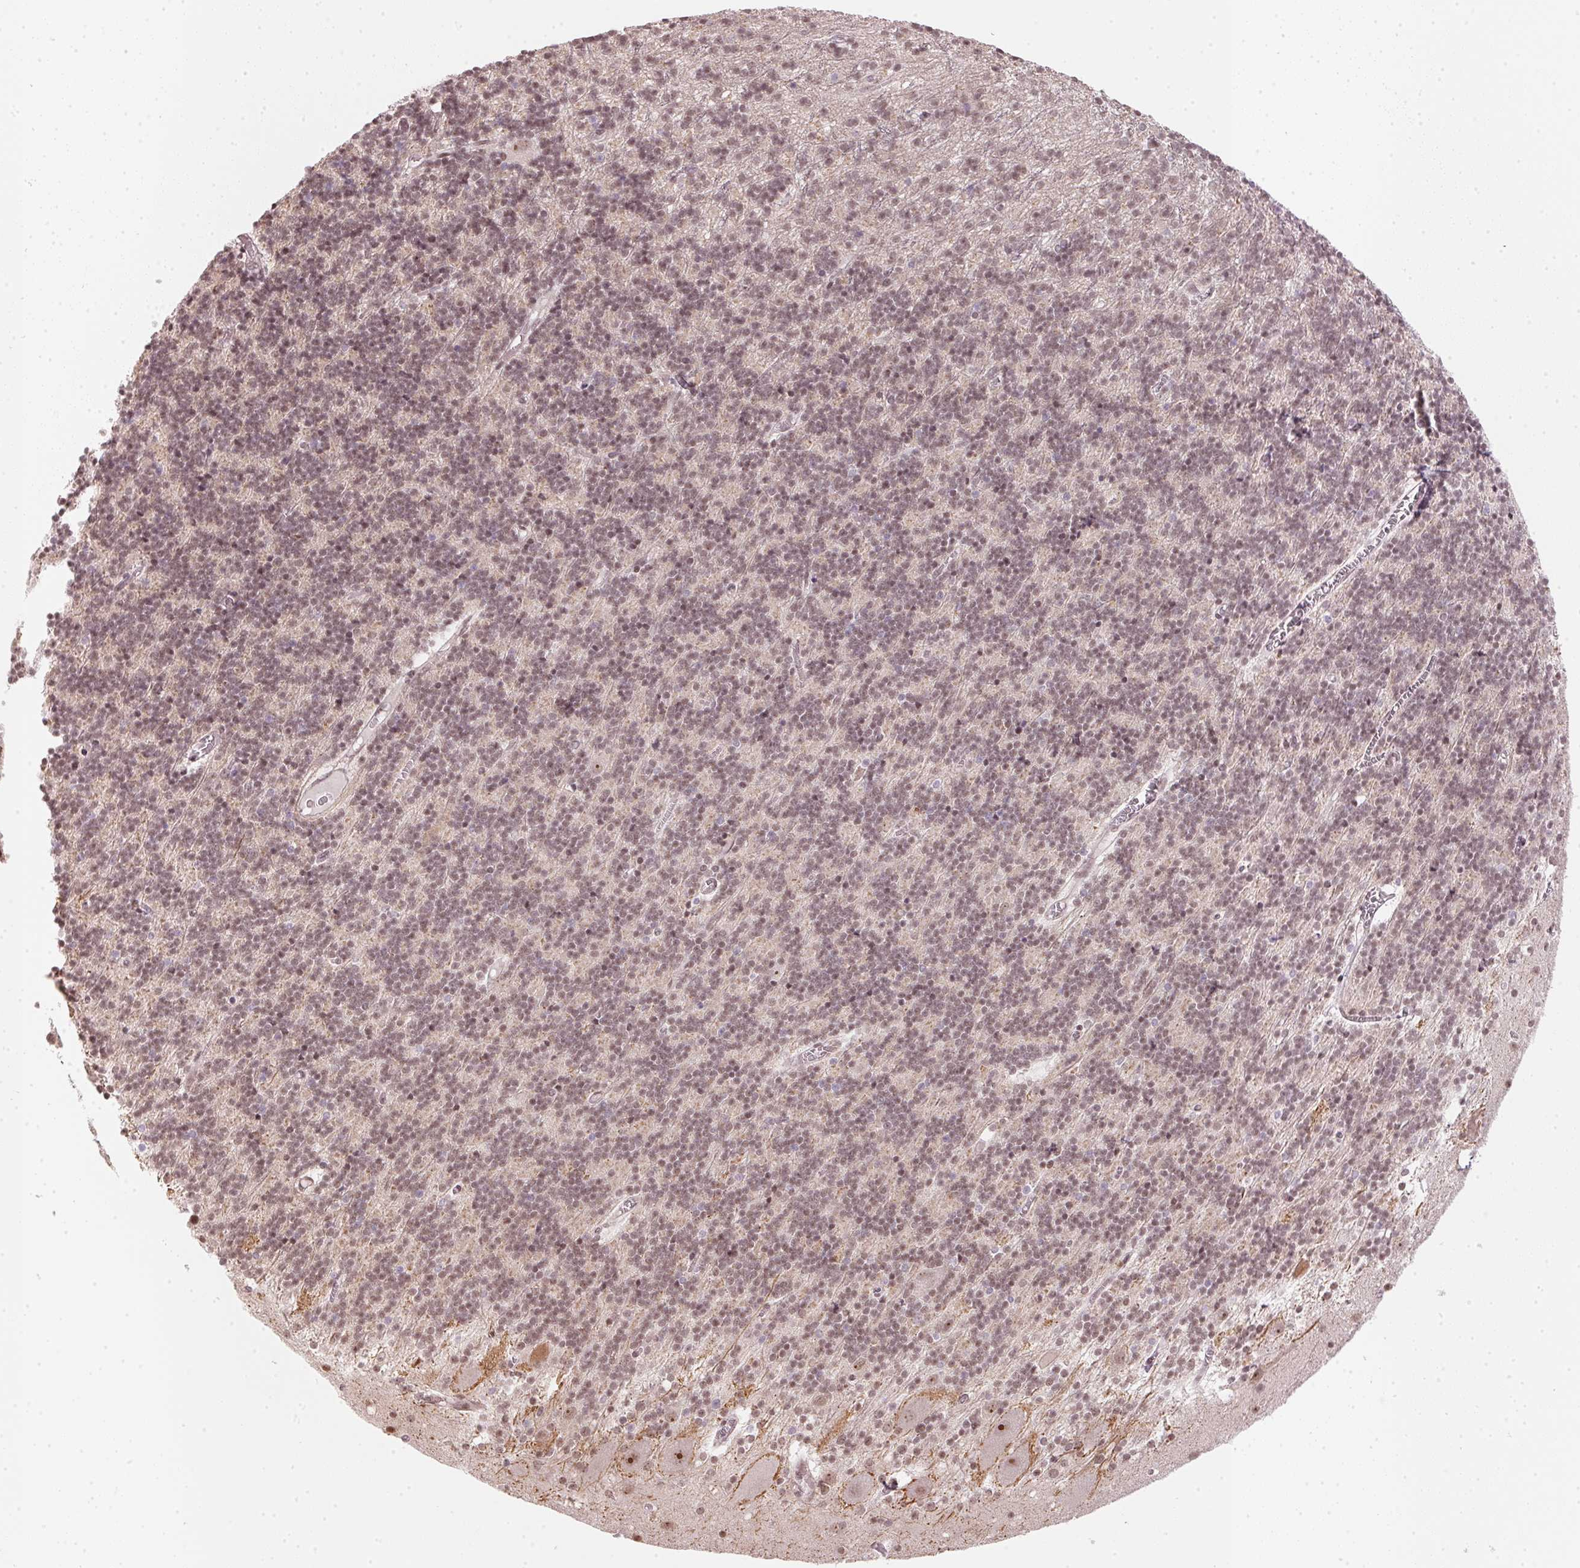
{"staining": {"intensity": "weak", "quantity": "25%-75%", "location": "nuclear"}, "tissue": "cerebellum", "cell_type": "Cells in granular layer", "image_type": "normal", "snomed": [{"axis": "morphology", "description": "Normal tissue, NOS"}, {"axis": "topography", "description": "Cerebellum"}], "caption": "The immunohistochemical stain labels weak nuclear expression in cells in granular layer of unremarkable cerebellum.", "gene": "KAT6A", "patient": {"sex": "male", "age": 70}}